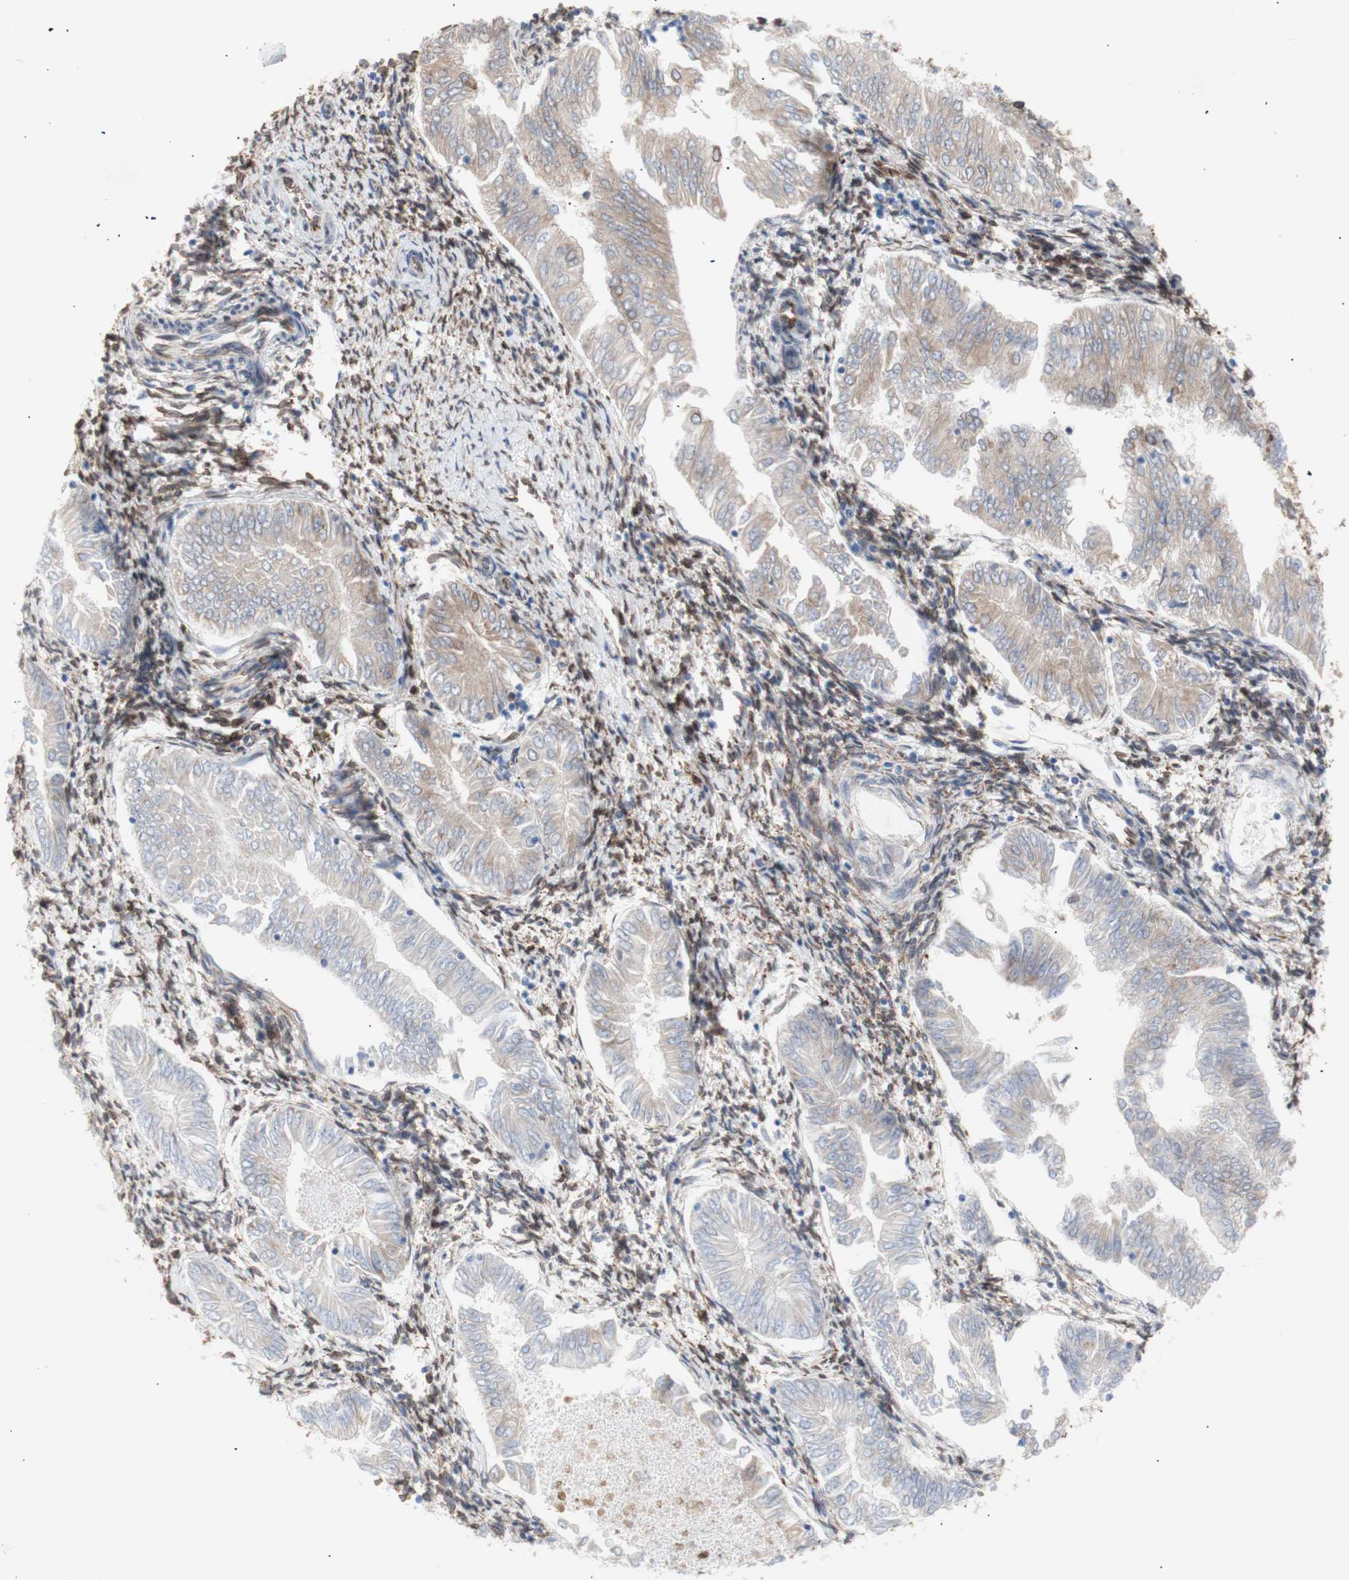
{"staining": {"intensity": "weak", "quantity": "<25%", "location": "cytoplasmic/membranous"}, "tissue": "endometrial cancer", "cell_type": "Tumor cells", "image_type": "cancer", "snomed": [{"axis": "morphology", "description": "Adenocarcinoma, NOS"}, {"axis": "topography", "description": "Endometrium"}], "caption": "High magnification brightfield microscopy of endometrial cancer (adenocarcinoma) stained with DAB (3,3'-diaminobenzidine) (brown) and counterstained with hematoxylin (blue): tumor cells show no significant staining.", "gene": "ERLIN1", "patient": {"sex": "female", "age": 53}}